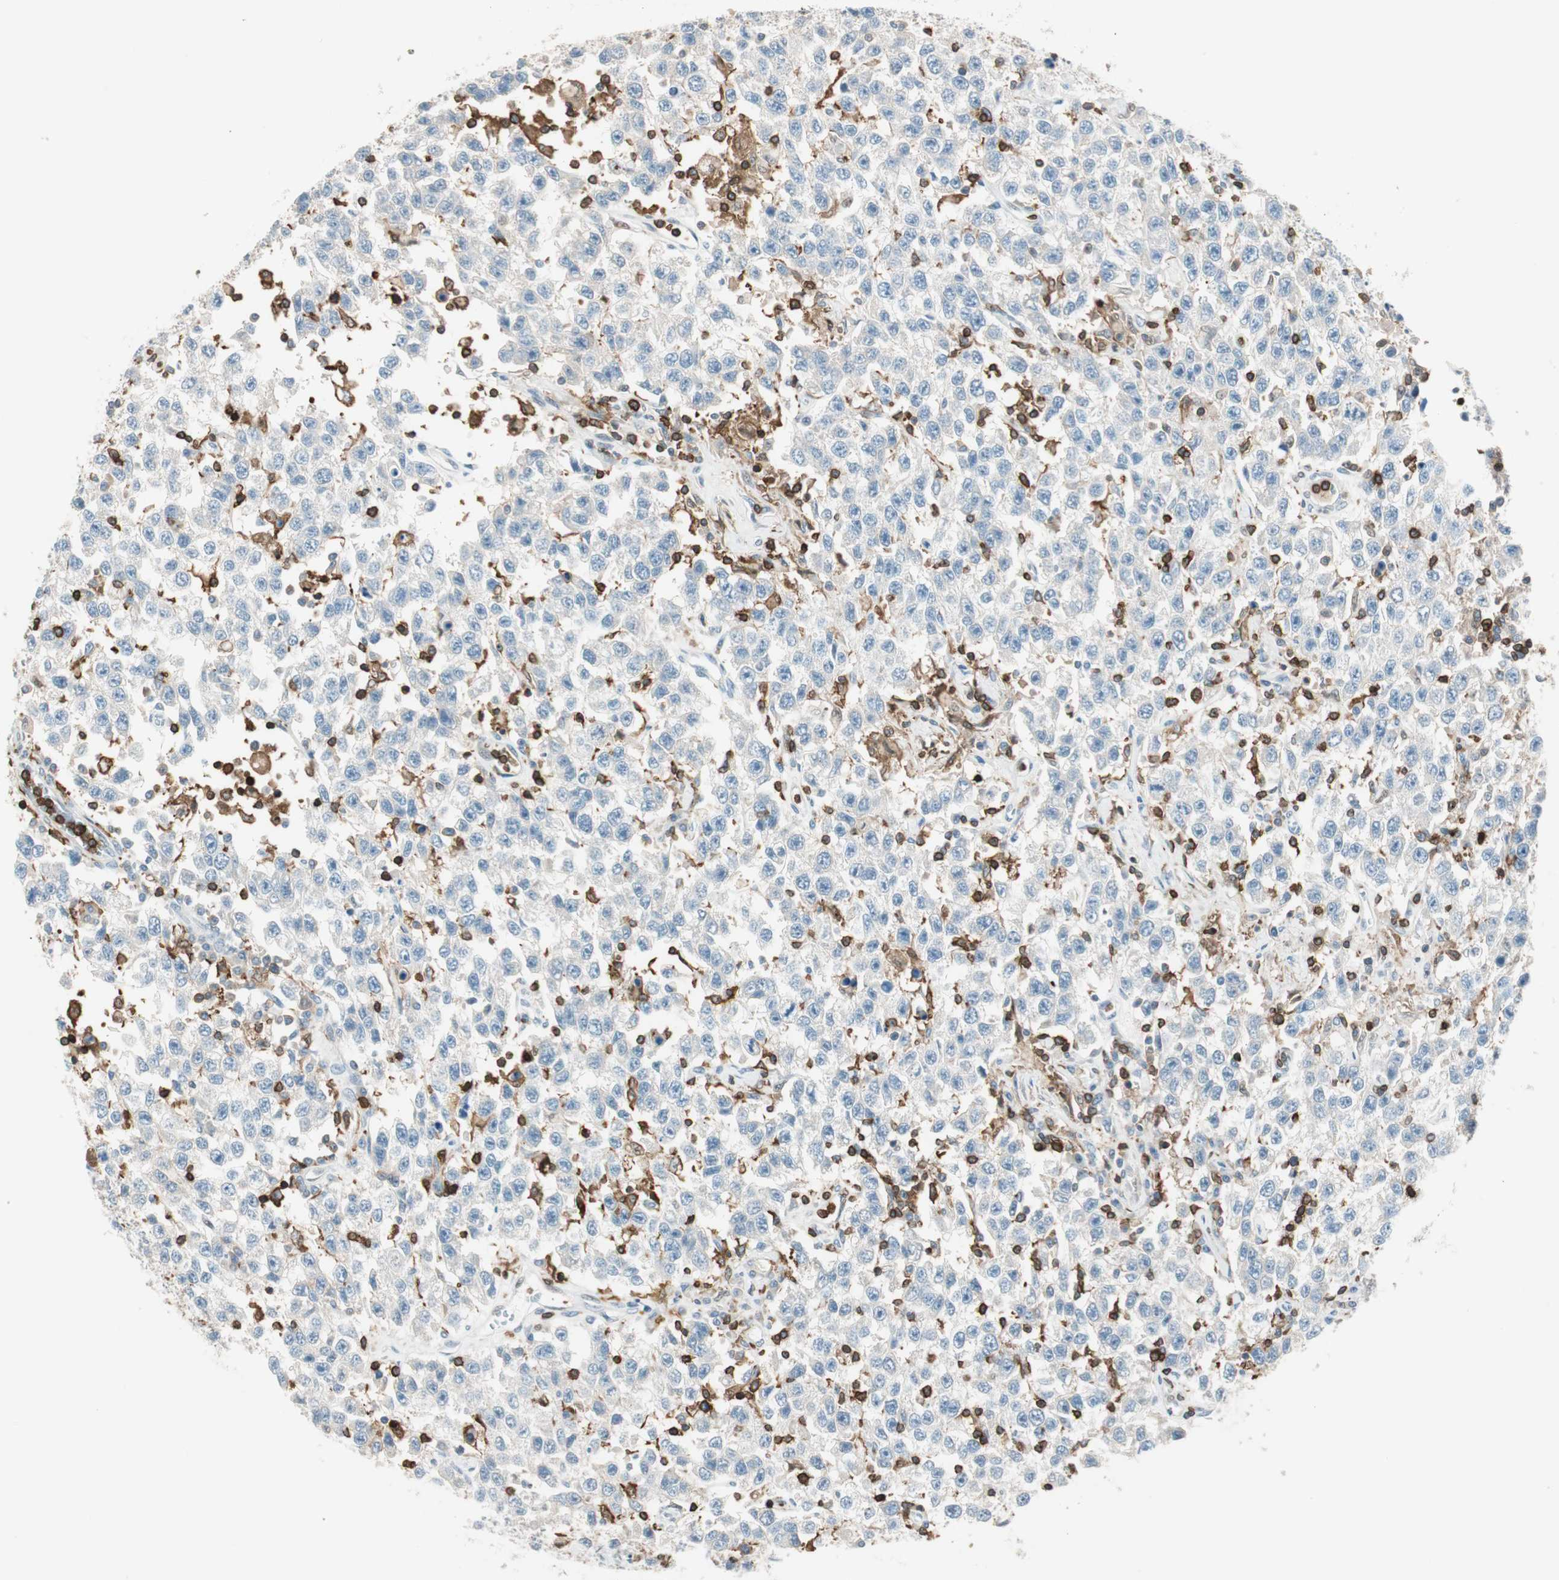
{"staining": {"intensity": "weak", "quantity": "25%-75%", "location": "cytoplasmic/membranous"}, "tissue": "testis cancer", "cell_type": "Tumor cells", "image_type": "cancer", "snomed": [{"axis": "morphology", "description": "Seminoma, NOS"}, {"axis": "topography", "description": "Testis"}], "caption": "This is a photomicrograph of immunohistochemistry (IHC) staining of testis seminoma, which shows weak expression in the cytoplasmic/membranous of tumor cells.", "gene": "HPGD", "patient": {"sex": "male", "age": 41}}